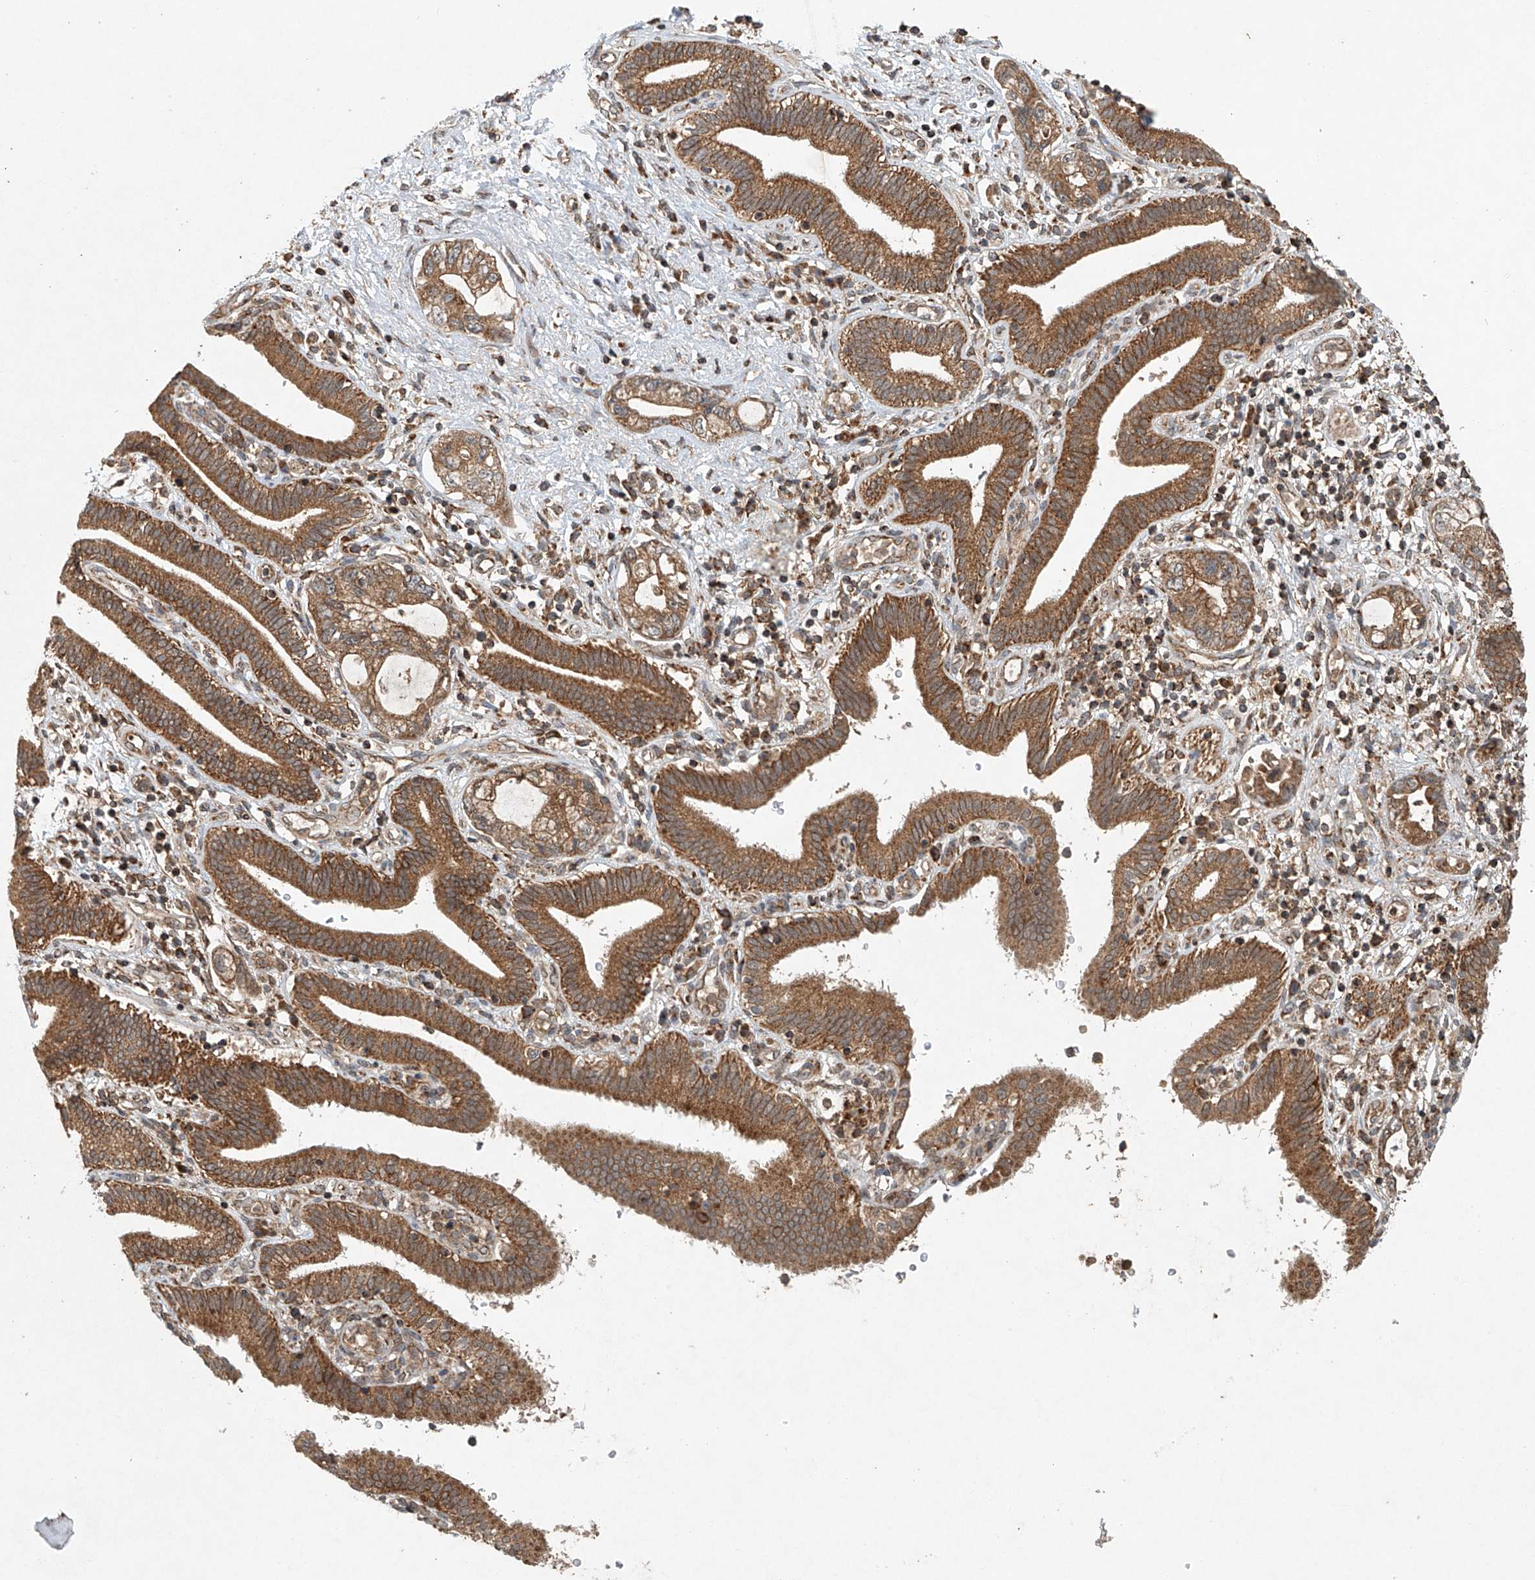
{"staining": {"intensity": "moderate", "quantity": ">75%", "location": "cytoplasmic/membranous"}, "tissue": "pancreatic cancer", "cell_type": "Tumor cells", "image_type": "cancer", "snomed": [{"axis": "morphology", "description": "Adenocarcinoma, NOS"}, {"axis": "topography", "description": "Pancreas"}], "caption": "This photomicrograph demonstrates pancreatic cancer (adenocarcinoma) stained with immunohistochemistry to label a protein in brown. The cytoplasmic/membranous of tumor cells show moderate positivity for the protein. Nuclei are counter-stained blue.", "gene": "DCAF11", "patient": {"sex": "female", "age": 73}}